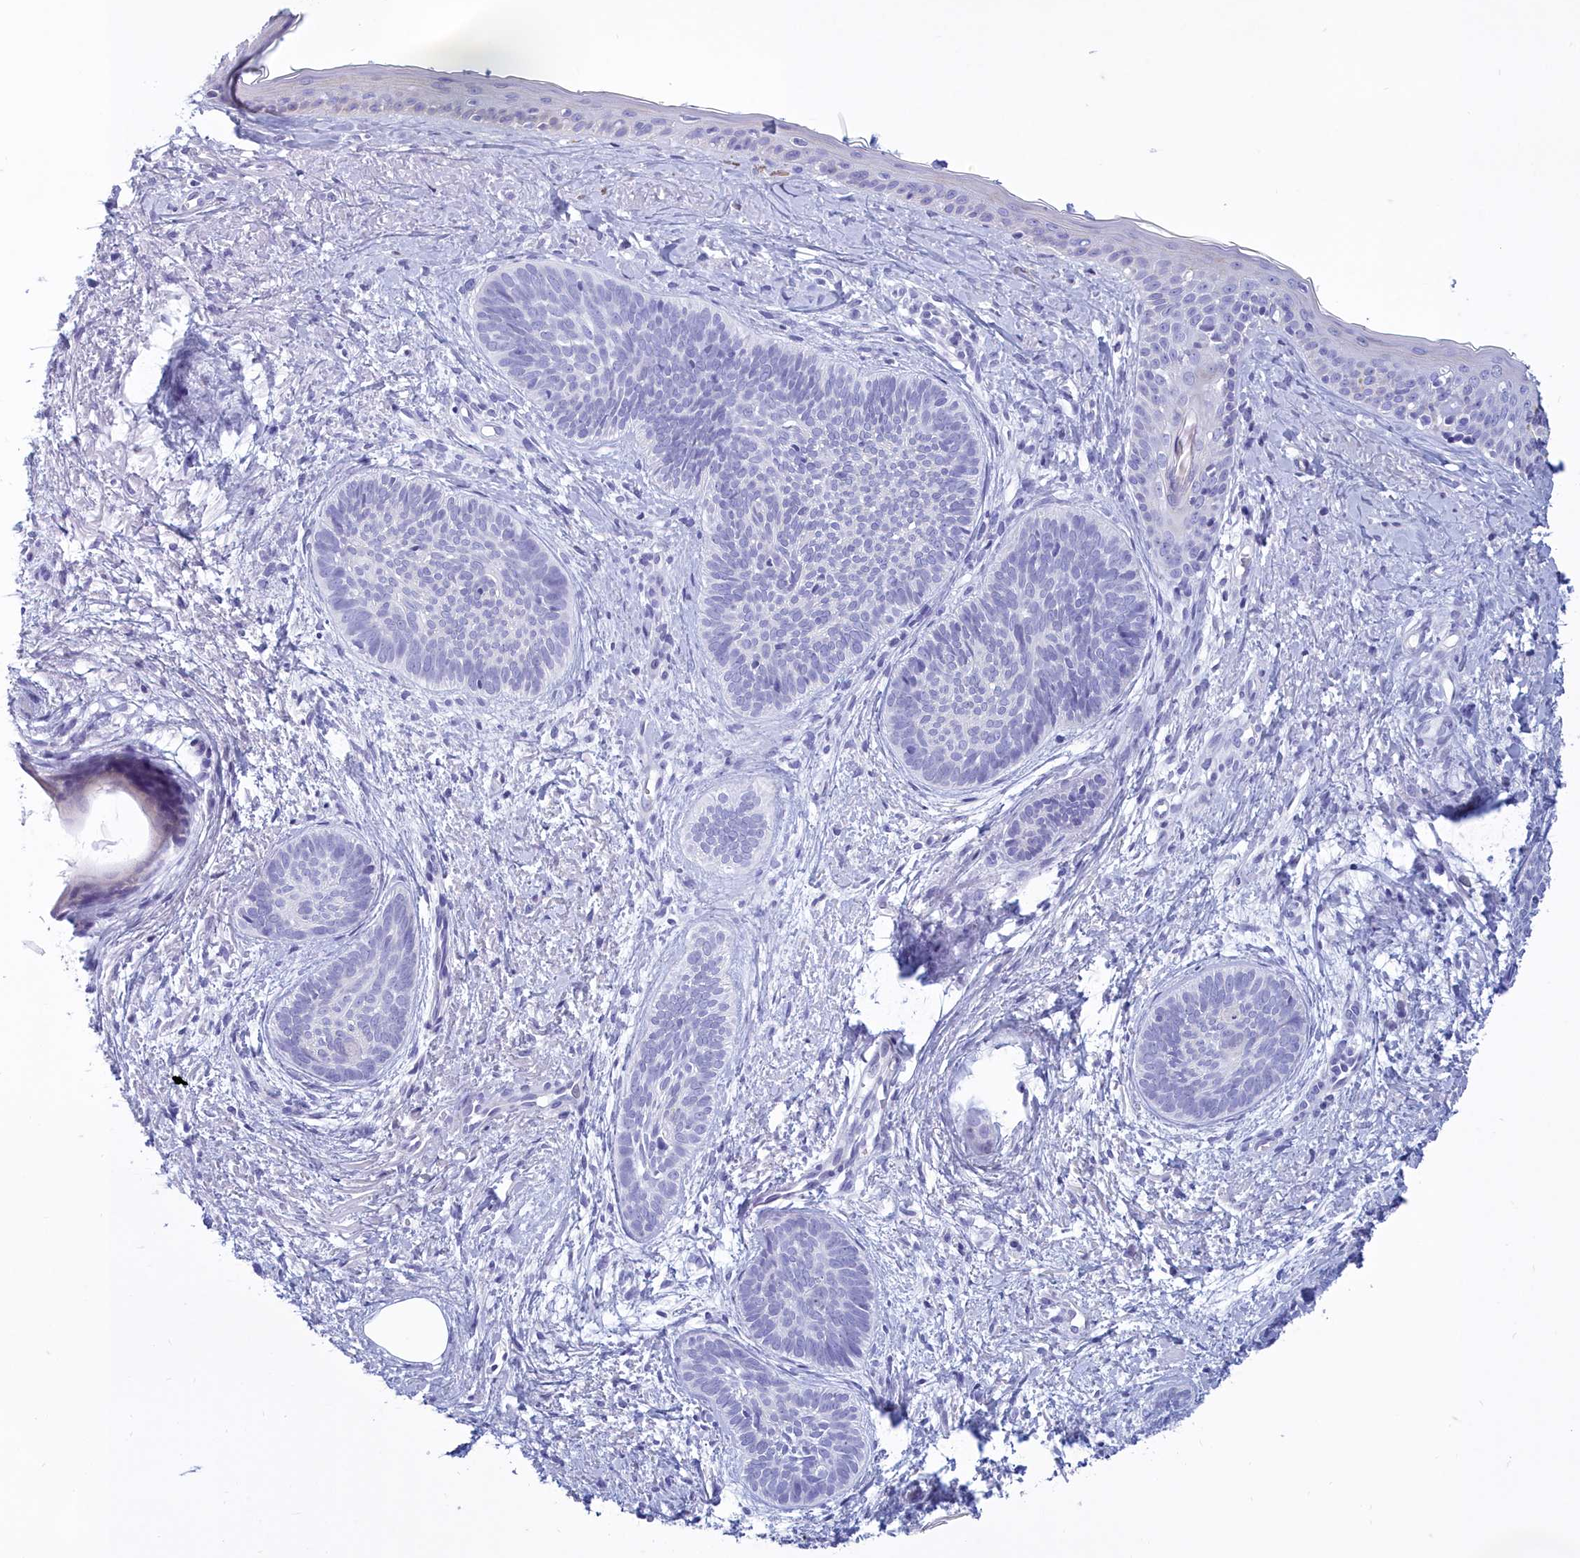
{"staining": {"intensity": "negative", "quantity": "none", "location": "none"}, "tissue": "skin cancer", "cell_type": "Tumor cells", "image_type": "cancer", "snomed": [{"axis": "morphology", "description": "Basal cell carcinoma"}, {"axis": "topography", "description": "Skin"}], "caption": "Micrograph shows no significant protein positivity in tumor cells of skin basal cell carcinoma.", "gene": "TMEM97", "patient": {"sex": "female", "age": 81}}